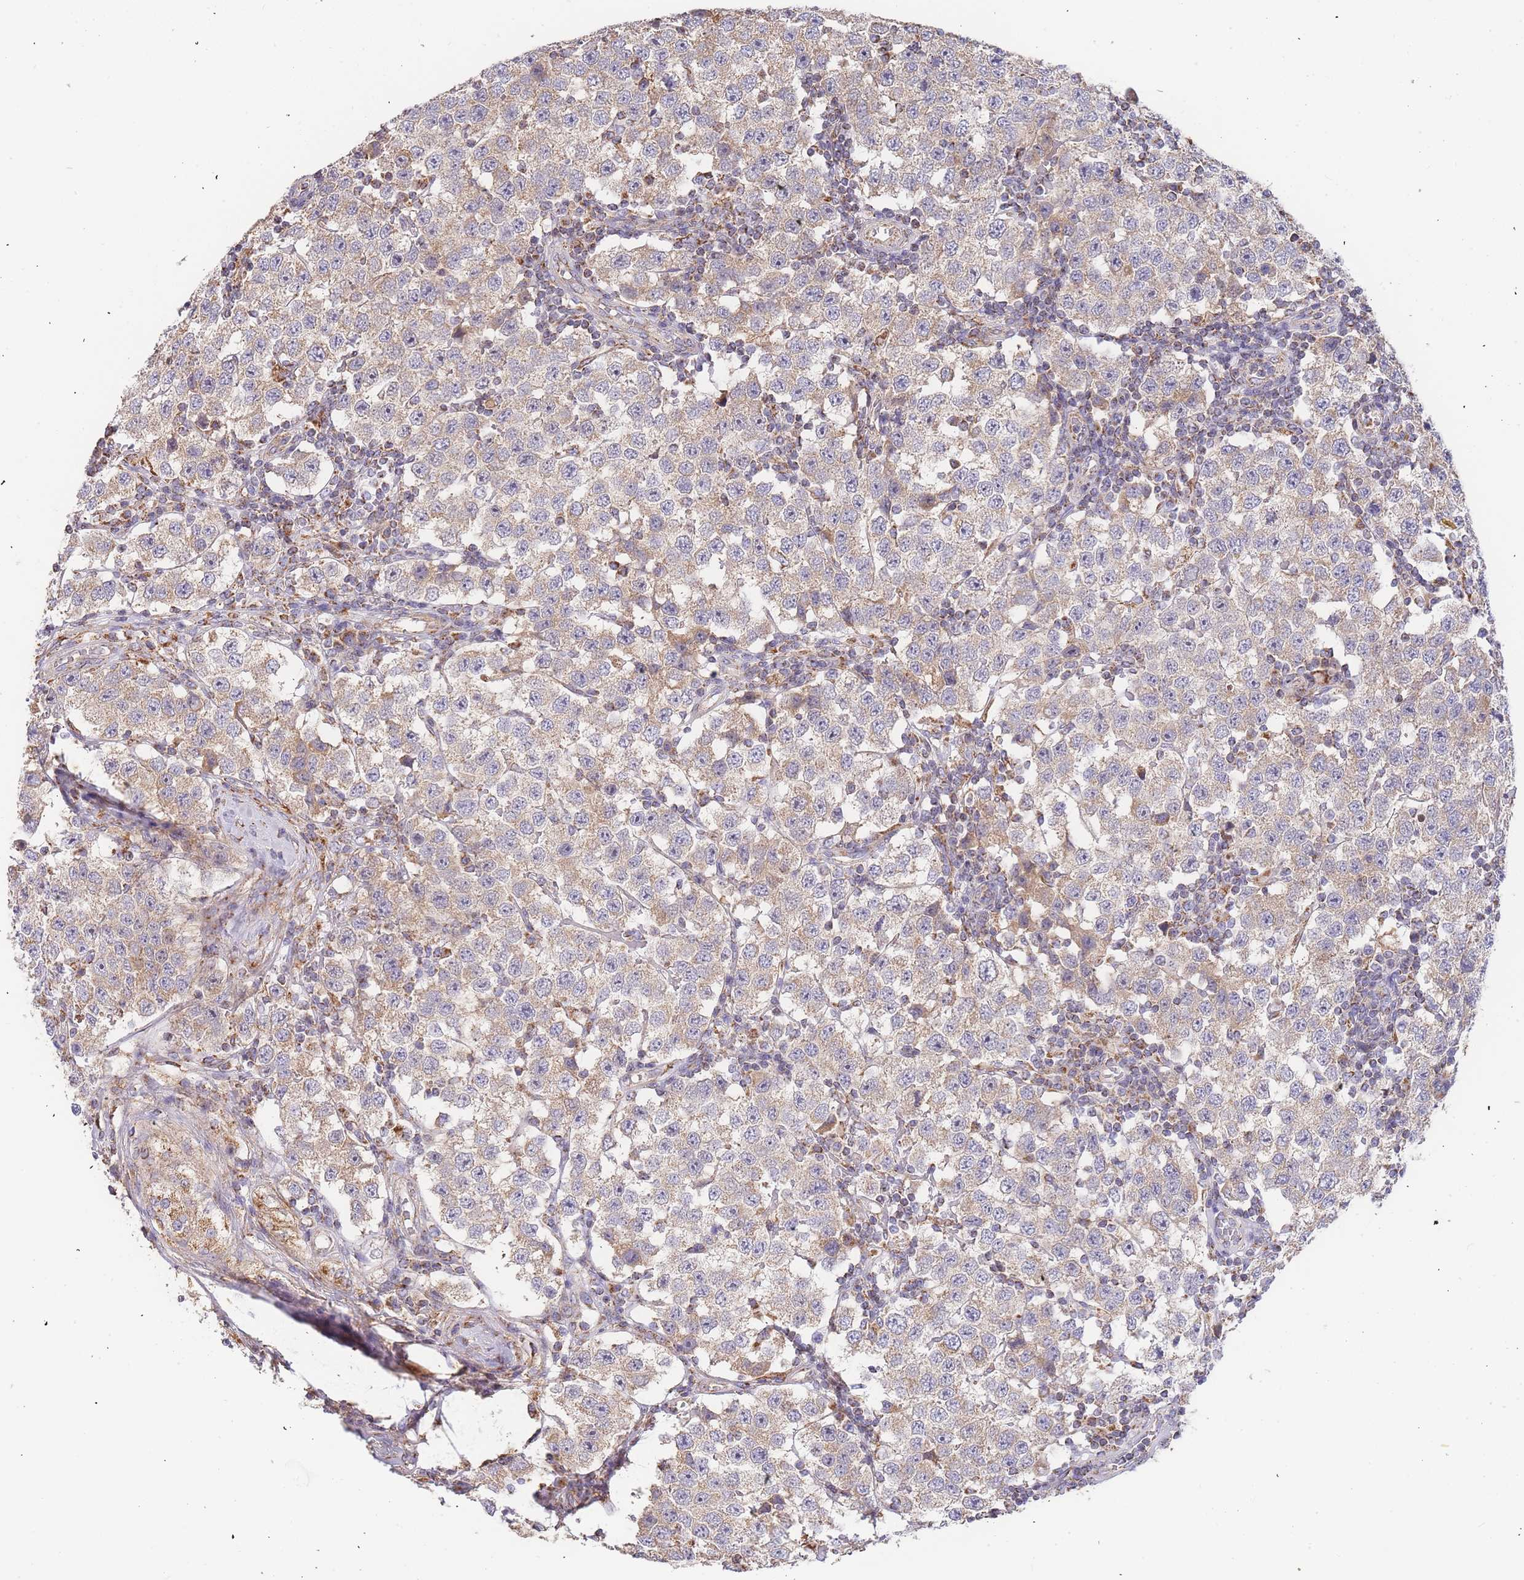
{"staining": {"intensity": "weak", "quantity": "25%-75%", "location": "cytoplasmic/membranous"}, "tissue": "testis cancer", "cell_type": "Tumor cells", "image_type": "cancer", "snomed": [{"axis": "morphology", "description": "Seminoma, NOS"}, {"axis": "topography", "description": "Testis"}], "caption": "IHC of testis cancer (seminoma) reveals low levels of weak cytoplasmic/membranous expression in about 25%-75% of tumor cells.", "gene": "ADCY9", "patient": {"sex": "male", "age": 34}}